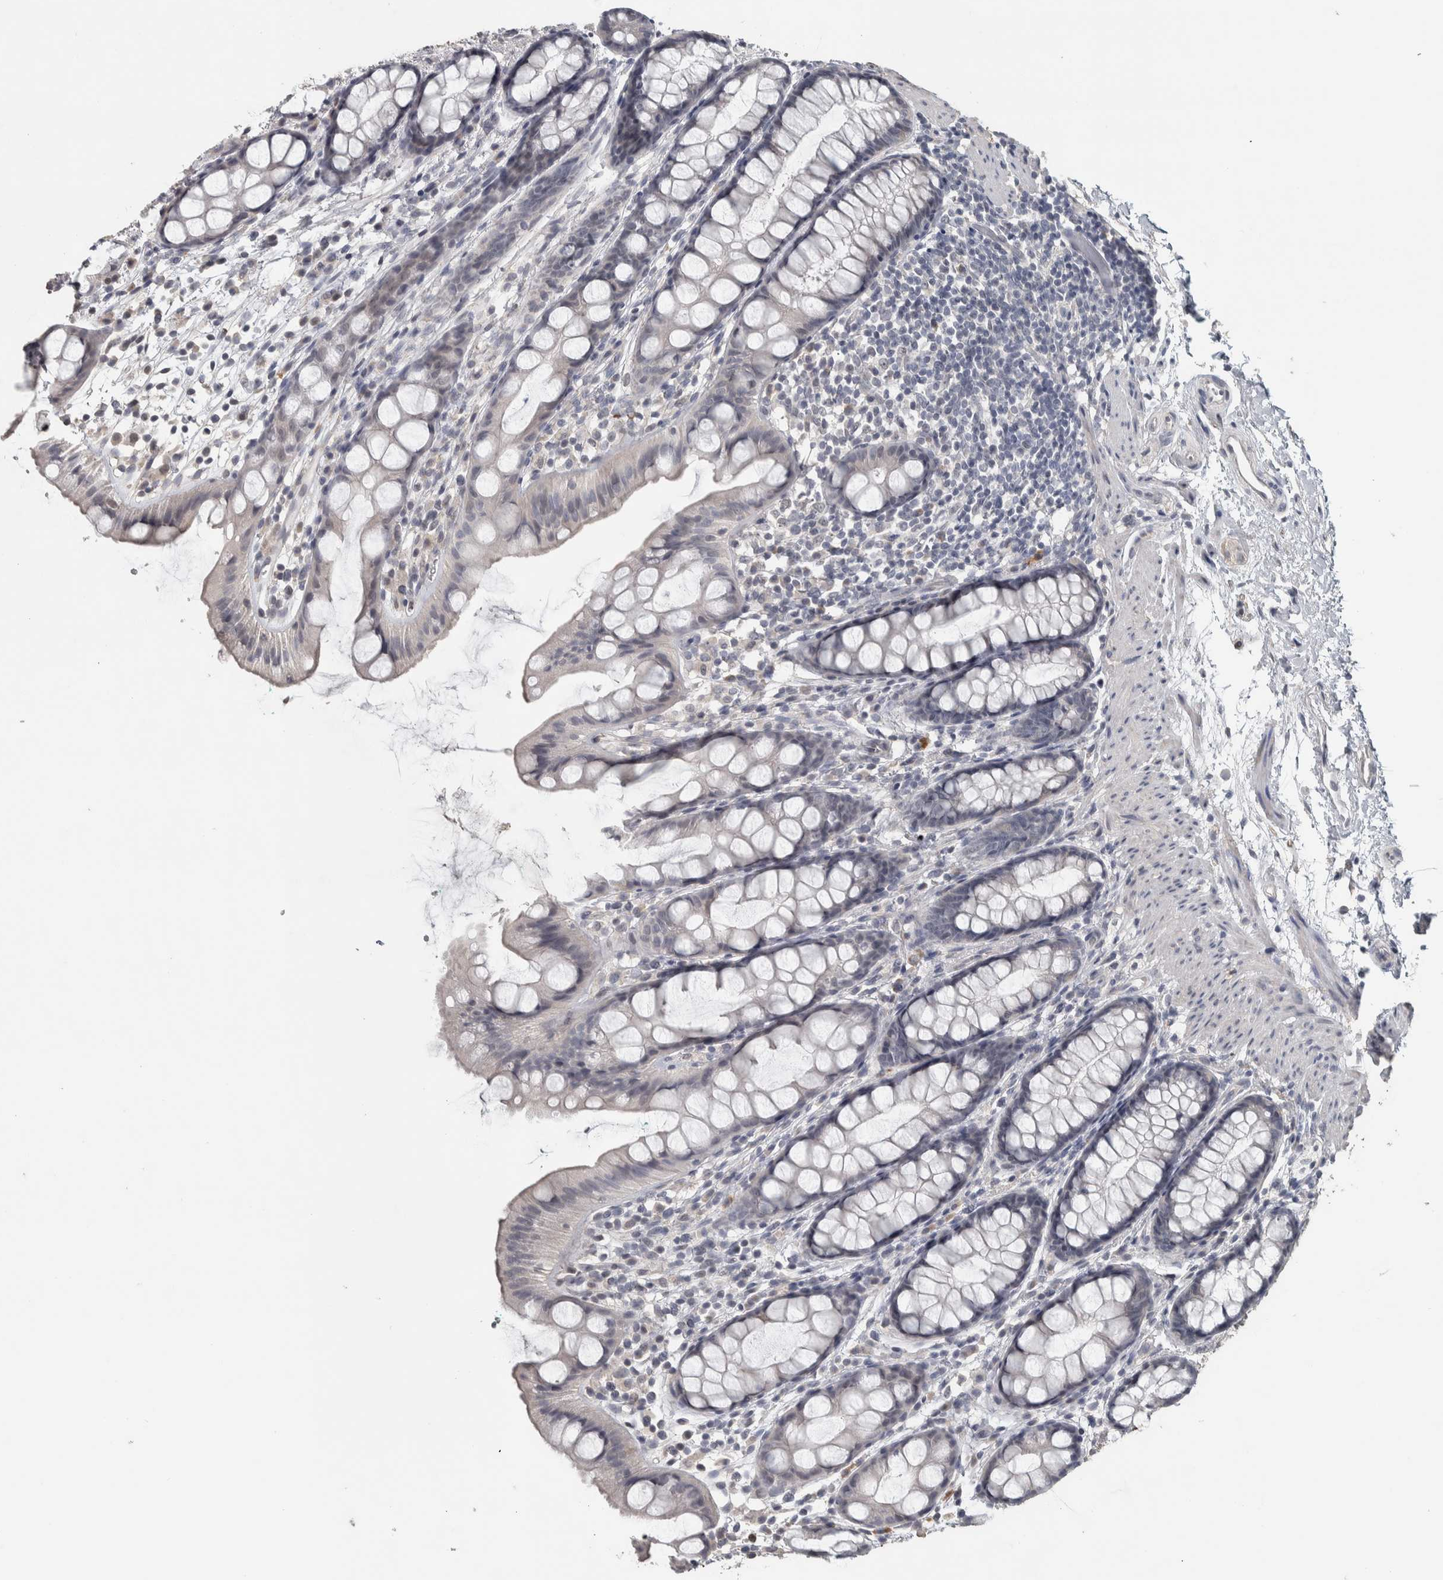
{"staining": {"intensity": "negative", "quantity": "none", "location": "none"}, "tissue": "rectum", "cell_type": "Glandular cells", "image_type": "normal", "snomed": [{"axis": "morphology", "description": "Normal tissue, NOS"}, {"axis": "topography", "description": "Rectum"}], "caption": "Rectum stained for a protein using immunohistochemistry reveals no staining glandular cells.", "gene": "NECAB1", "patient": {"sex": "female", "age": 65}}